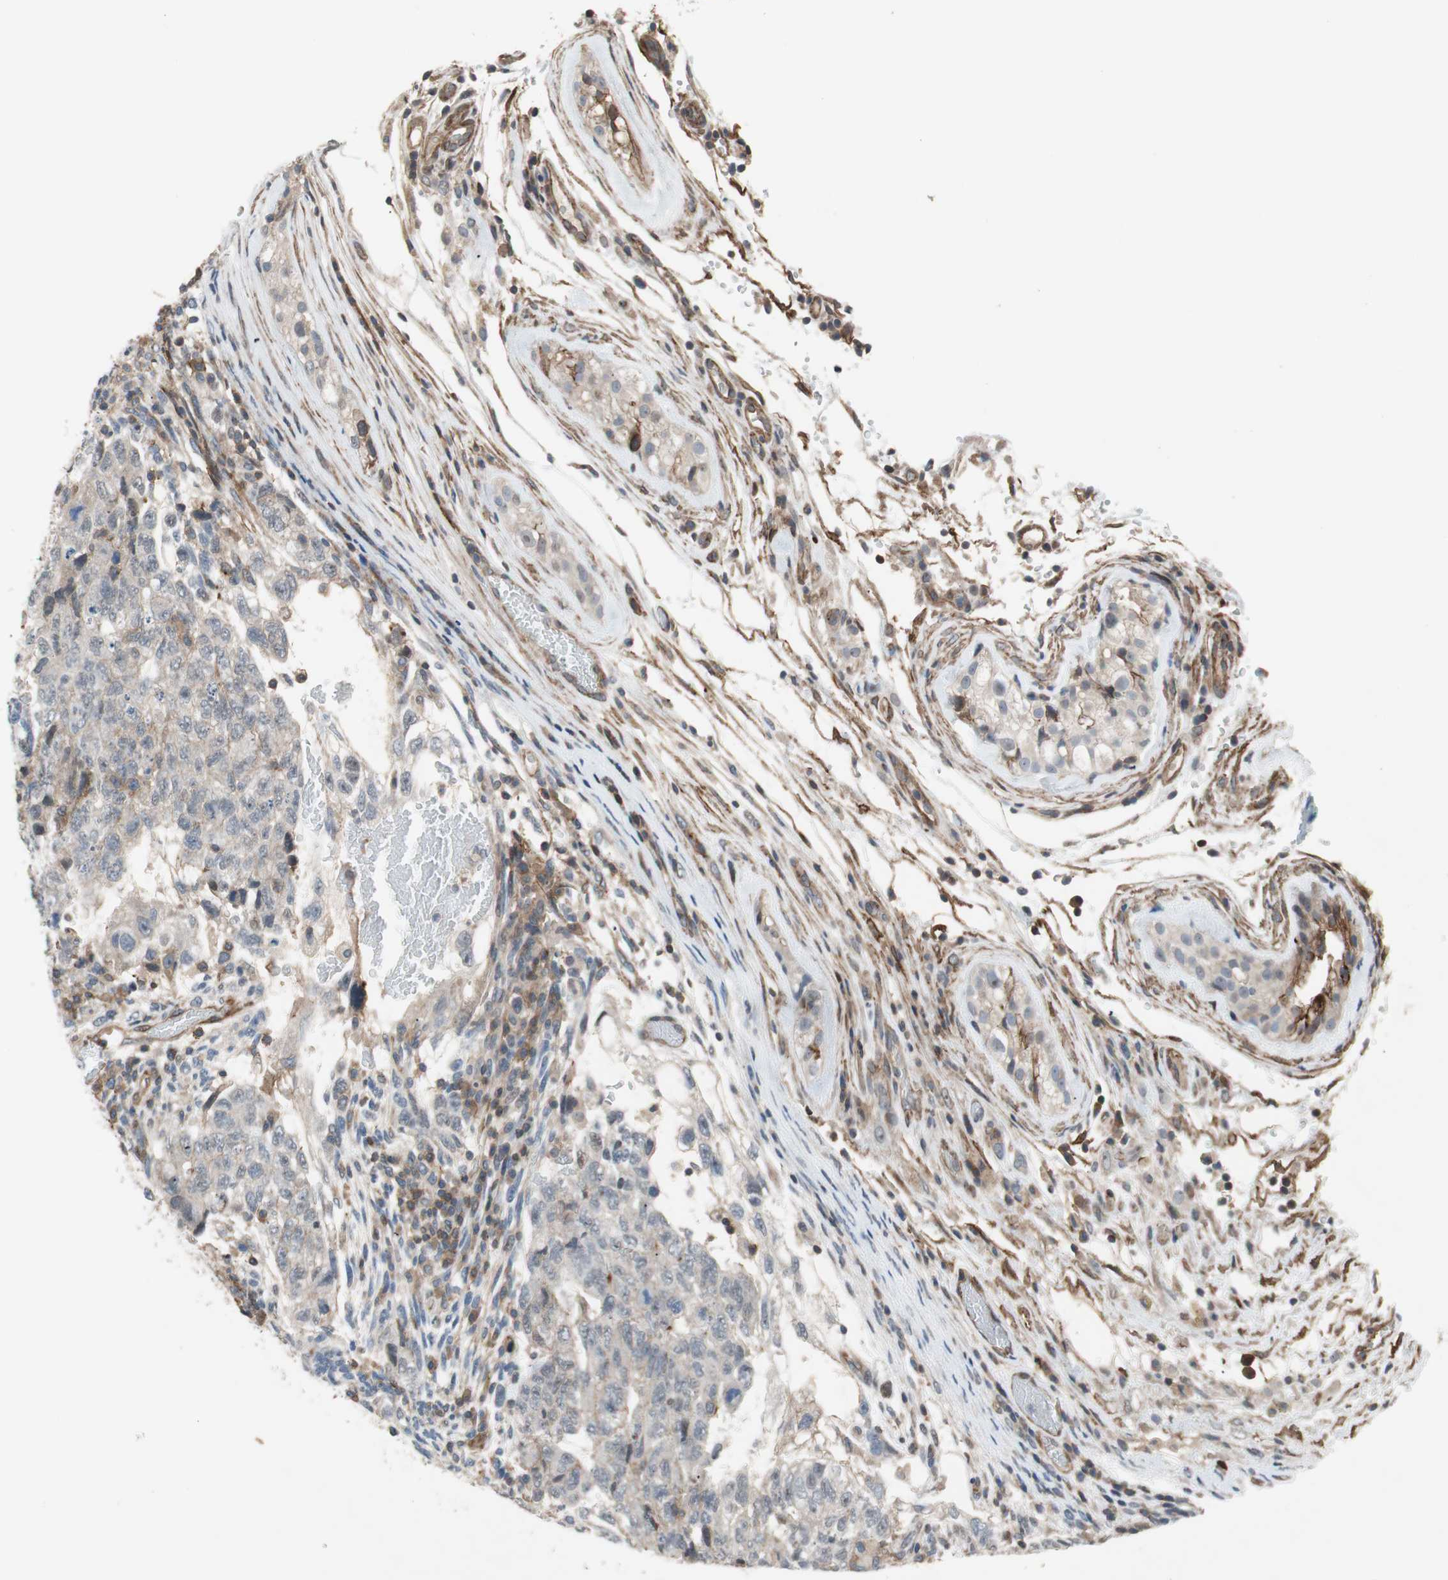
{"staining": {"intensity": "weak", "quantity": "25%-75%", "location": "cytoplasmic/membranous"}, "tissue": "testis cancer", "cell_type": "Tumor cells", "image_type": "cancer", "snomed": [{"axis": "morphology", "description": "Normal tissue, NOS"}, {"axis": "morphology", "description": "Carcinoma, Embryonal, NOS"}, {"axis": "topography", "description": "Testis"}], "caption": "Brown immunohistochemical staining in testis embryonal carcinoma displays weak cytoplasmic/membranous expression in about 25%-75% of tumor cells. (IHC, brightfield microscopy, high magnification).", "gene": "GRHL1", "patient": {"sex": "male", "age": 36}}